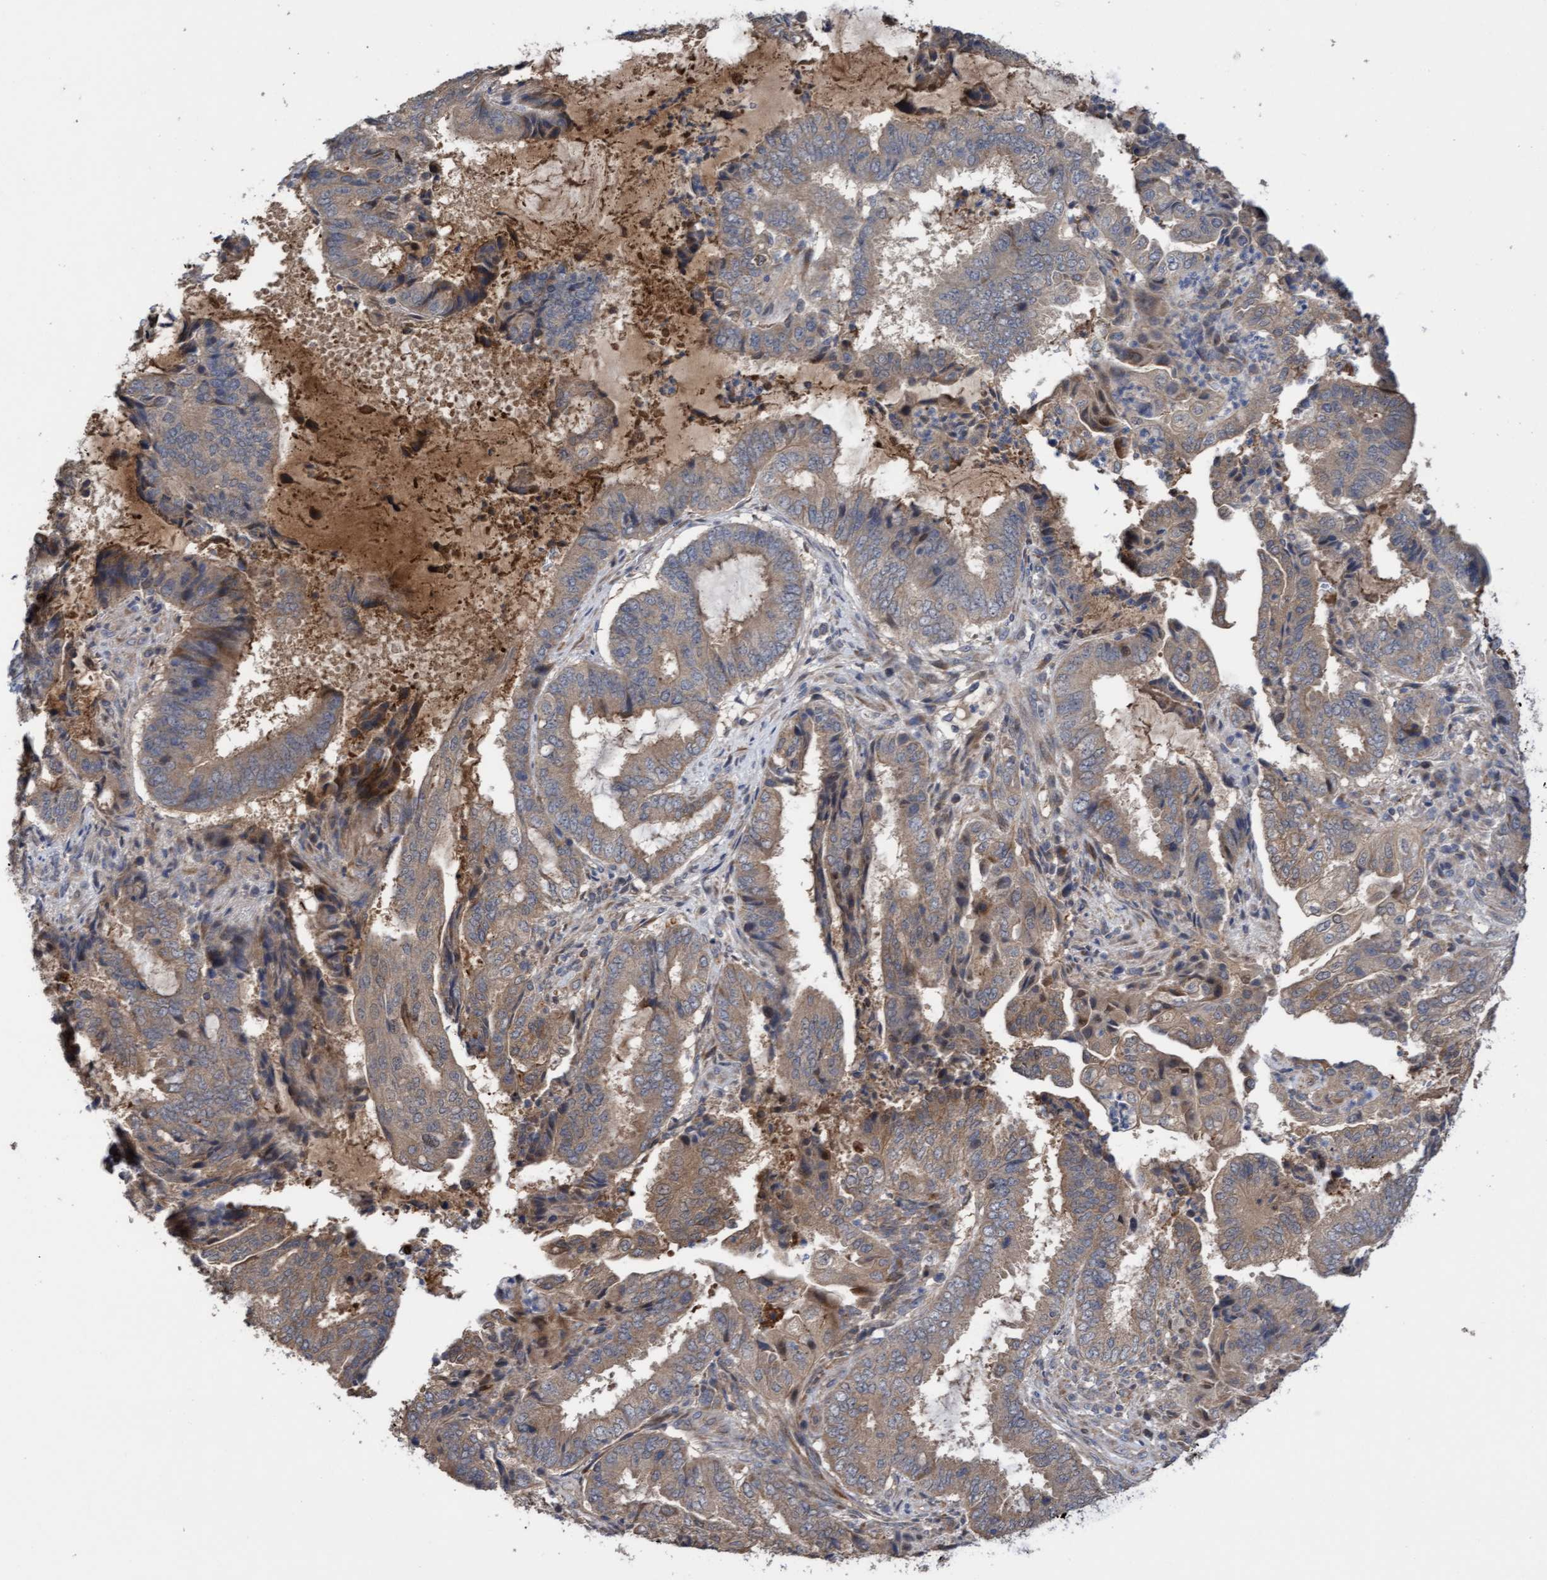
{"staining": {"intensity": "weak", "quantity": ">75%", "location": "cytoplasmic/membranous"}, "tissue": "endometrial cancer", "cell_type": "Tumor cells", "image_type": "cancer", "snomed": [{"axis": "morphology", "description": "Adenocarcinoma, NOS"}, {"axis": "topography", "description": "Endometrium"}], "caption": "An image of human endometrial cancer (adenocarcinoma) stained for a protein shows weak cytoplasmic/membranous brown staining in tumor cells.", "gene": "ITFG1", "patient": {"sex": "female", "age": 51}}